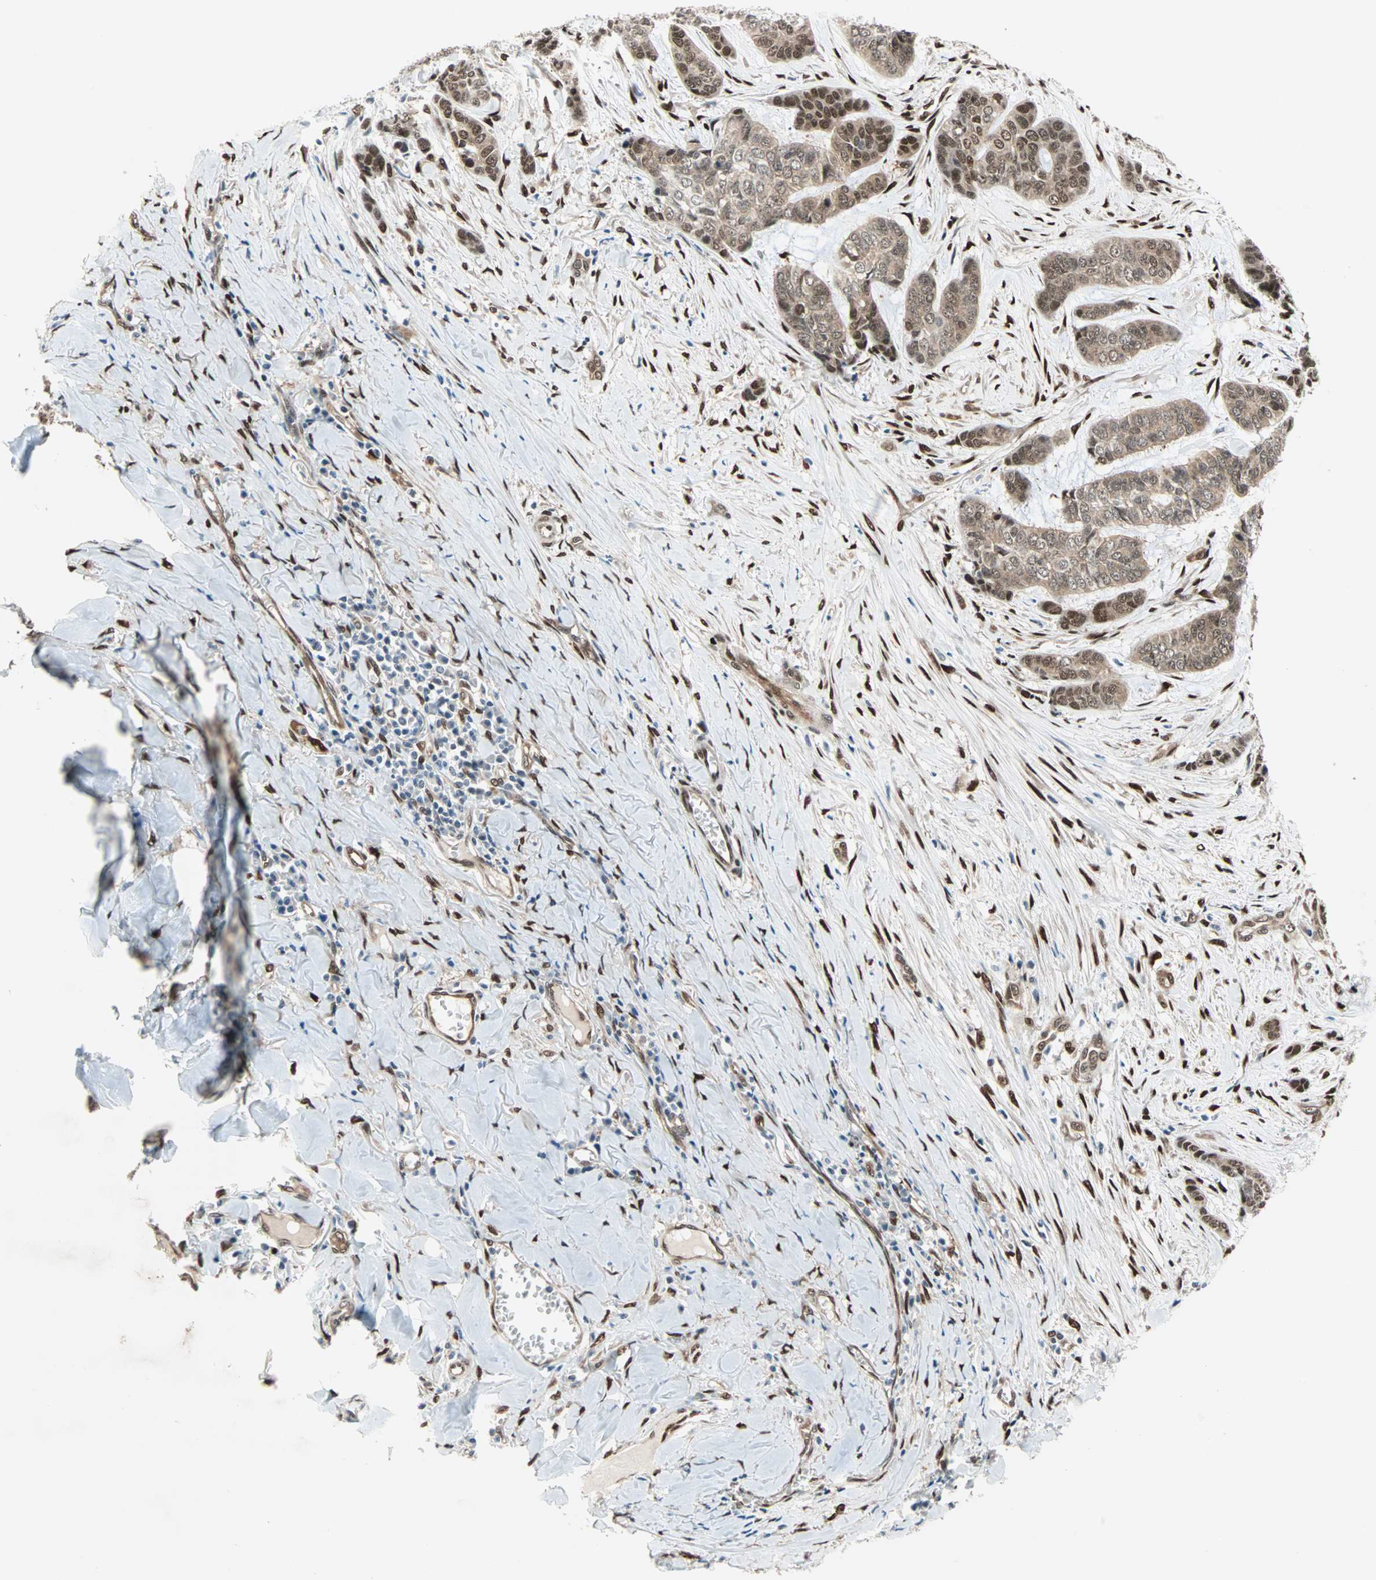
{"staining": {"intensity": "strong", "quantity": ">75%", "location": "cytoplasmic/membranous,nuclear"}, "tissue": "skin cancer", "cell_type": "Tumor cells", "image_type": "cancer", "snomed": [{"axis": "morphology", "description": "Basal cell carcinoma"}, {"axis": "topography", "description": "Skin"}], "caption": "Immunohistochemistry image of neoplastic tissue: human skin basal cell carcinoma stained using IHC reveals high levels of strong protein expression localized specifically in the cytoplasmic/membranous and nuclear of tumor cells, appearing as a cytoplasmic/membranous and nuclear brown color.", "gene": "WWTR1", "patient": {"sex": "female", "age": 64}}